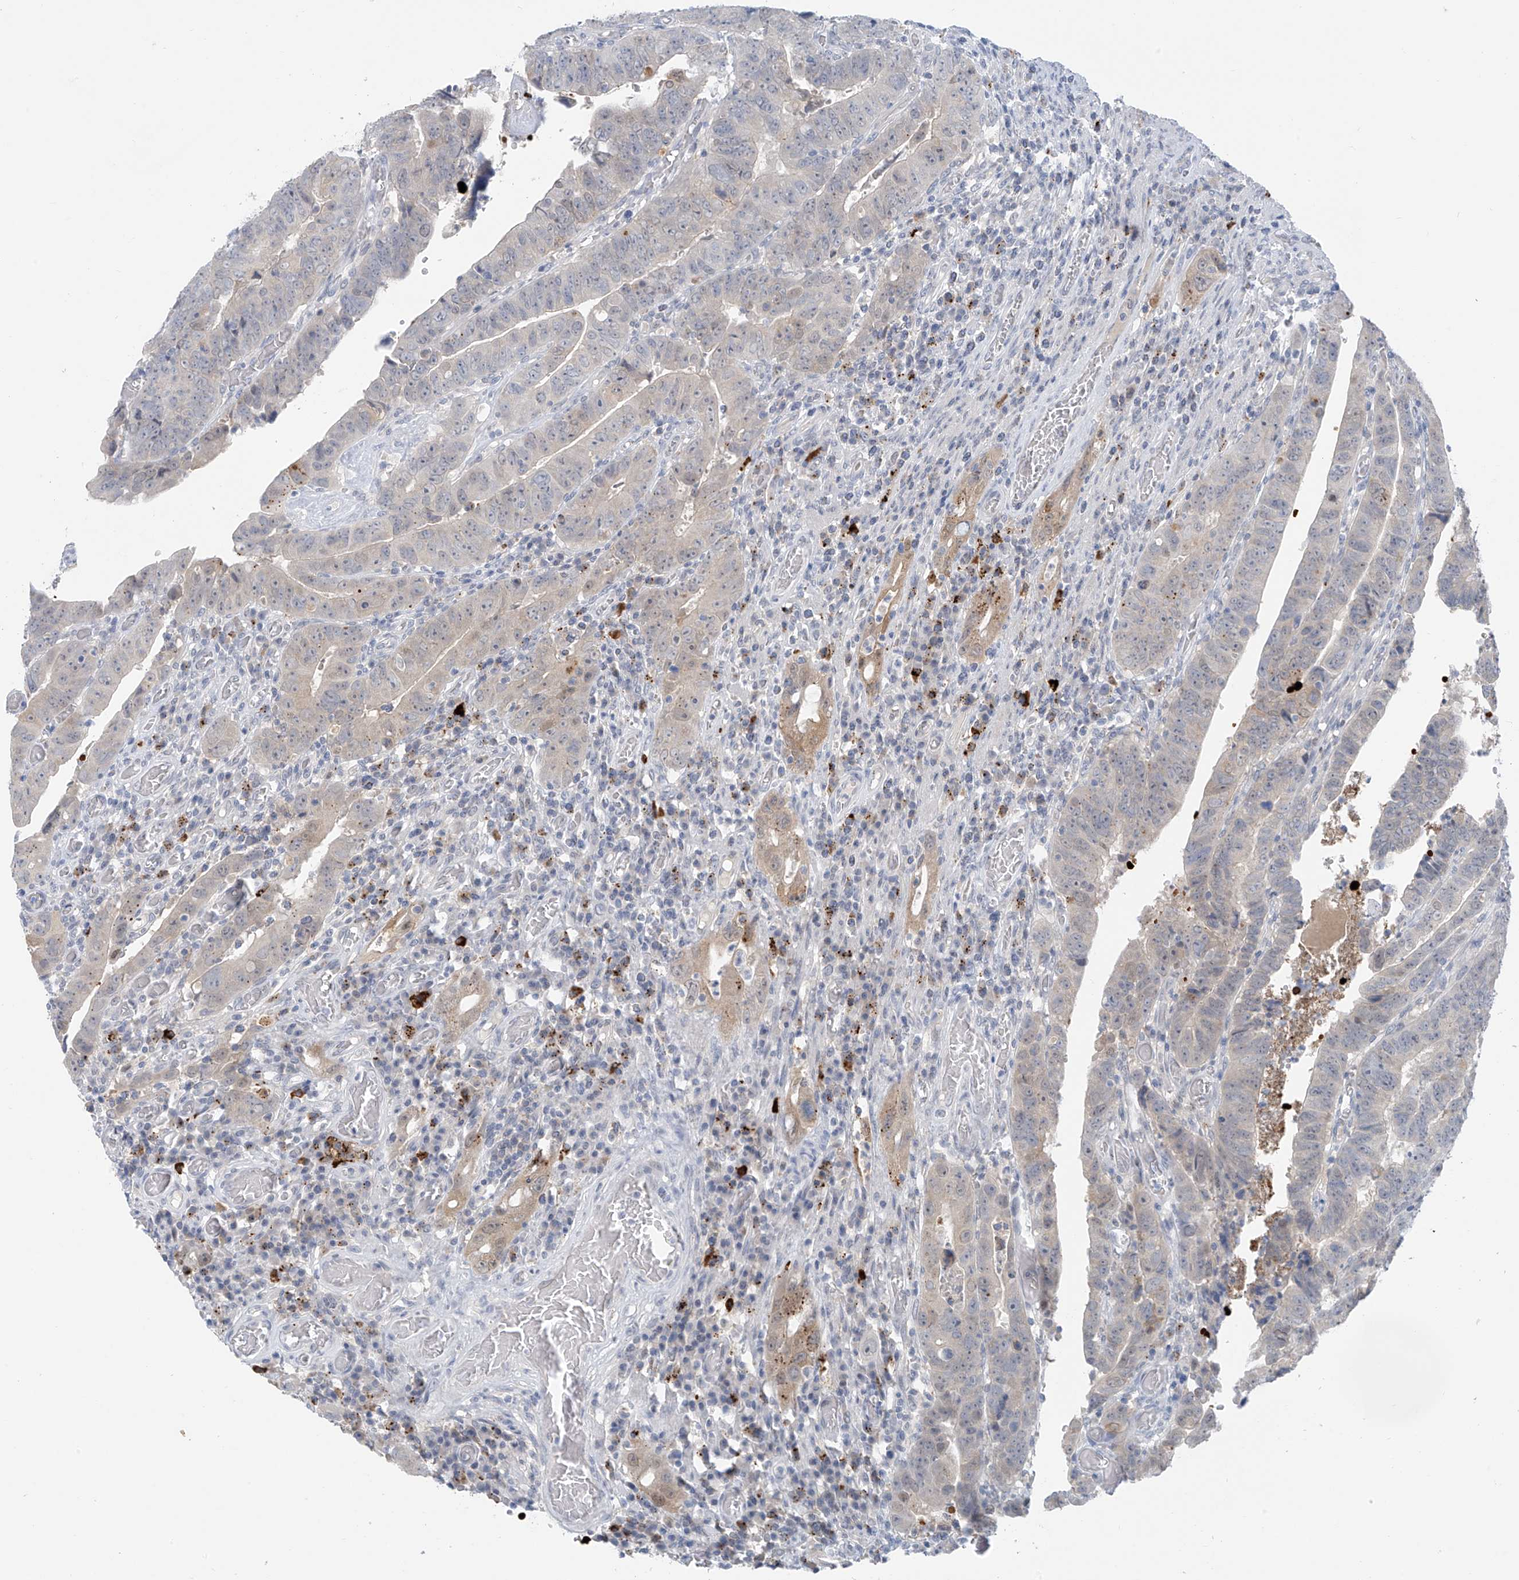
{"staining": {"intensity": "weak", "quantity": "<25%", "location": "cytoplasmic/membranous"}, "tissue": "colorectal cancer", "cell_type": "Tumor cells", "image_type": "cancer", "snomed": [{"axis": "morphology", "description": "Normal tissue, NOS"}, {"axis": "morphology", "description": "Adenocarcinoma, NOS"}, {"axis": "topography", "description": "Rectum"}], "caption": "Colorectal cancer stained for a protein using IHC demonstrates no staining tumor cells.", "gene": "ZNF793", "patient": {"sex": "female", "age": 65}}